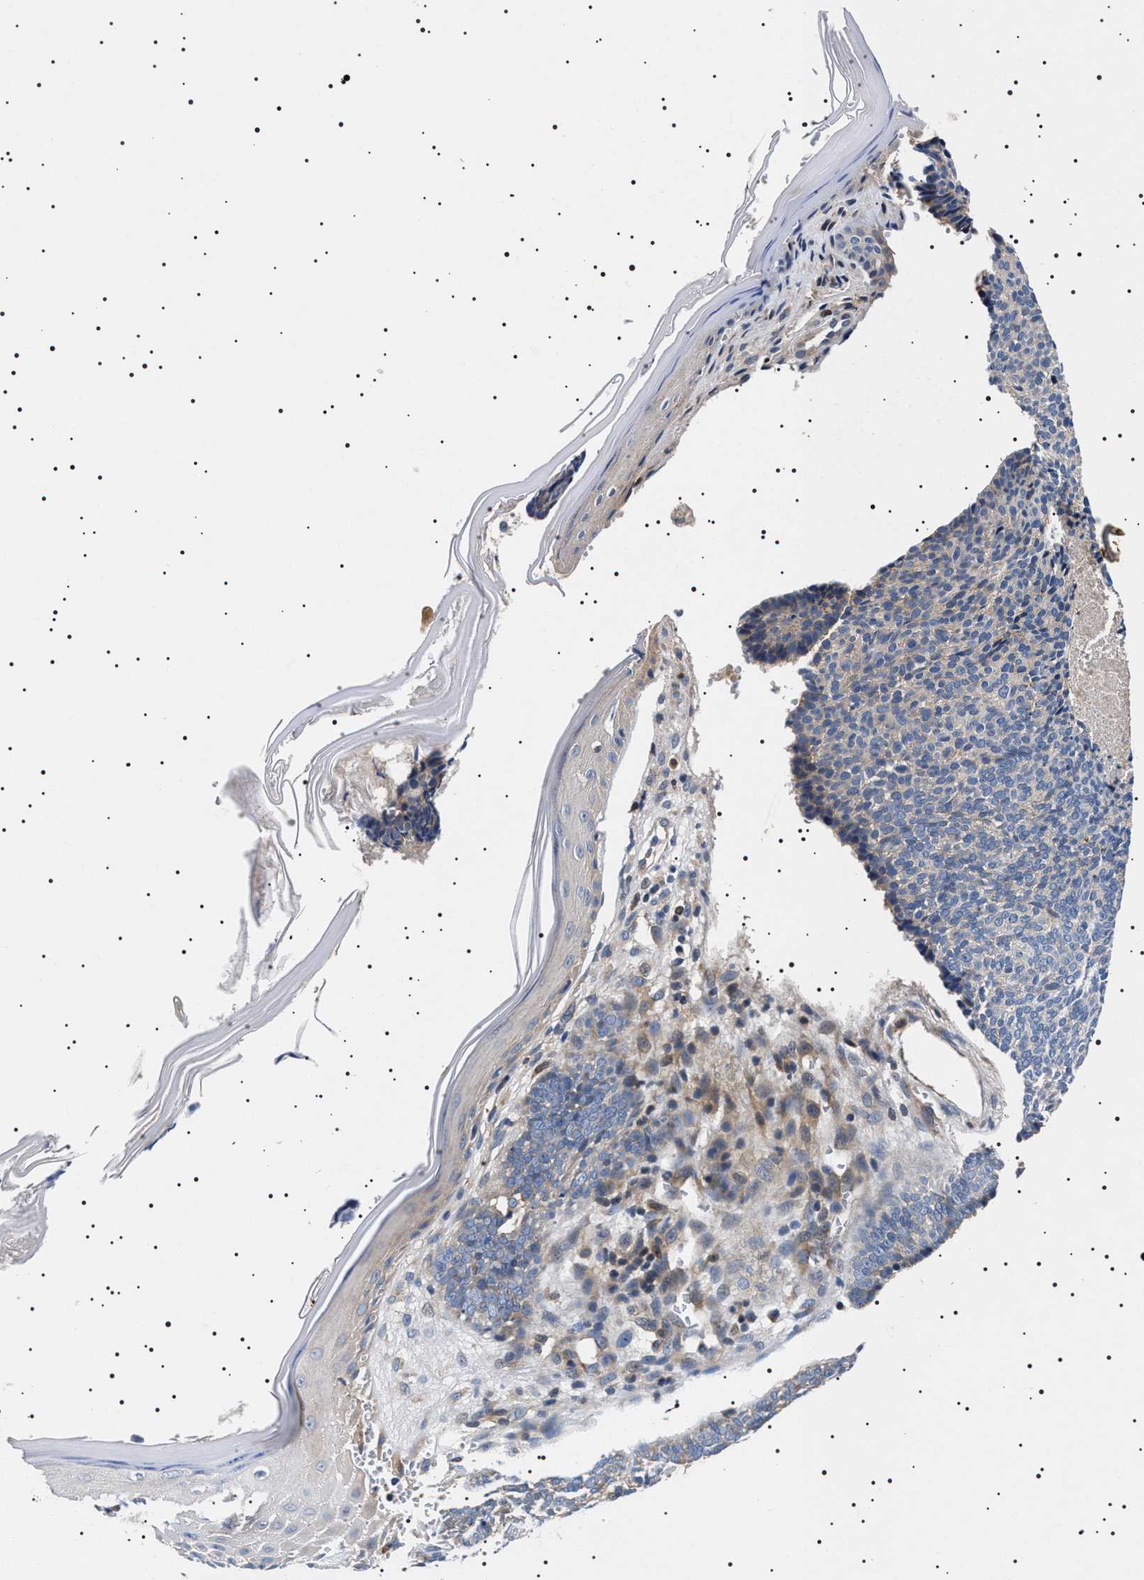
{"staining": {"intensity": "weak", "quantity": "<25%", "location": "cytoplasmic/membranous"}, "tissue": "skin cancer", "cell_type": "Tumor cells", "image_type": "cancer", "snomed": [{"axis": "morphology", "description": "Basal cell carcinoma"}, {"axis": "topography", "description": "Skin"}], "caption": "IHC micrograph of skin cancer (basal cell carcinoma) stained for a protein (brown), which demonstrates no staining in tumor cells.", "gene": "SLC4A7", "patient": {"sex": "male", "age": 84}}